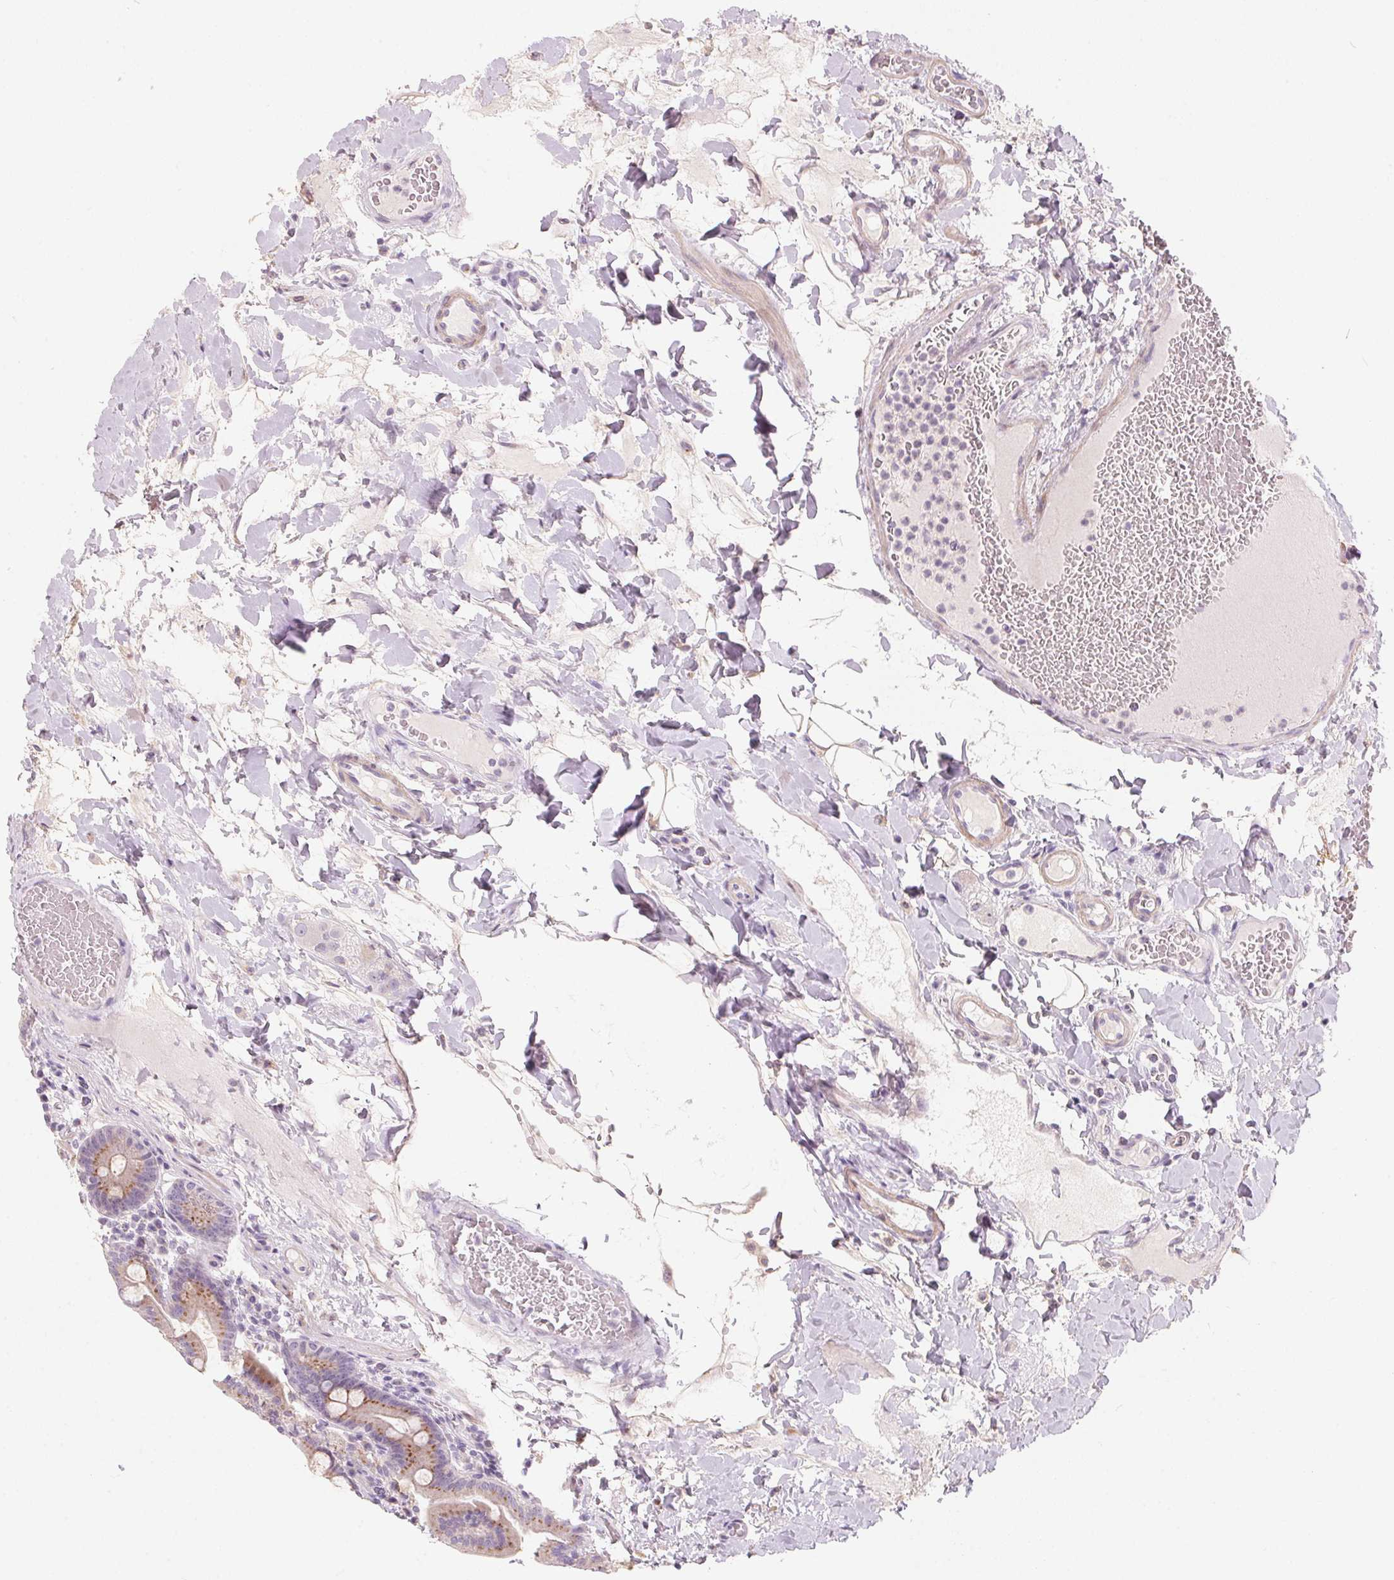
{"staining": {"intensity": "moderate", "quantity": "25%-75%", "location": "cytoplasmic/membranous"}, "tissue": "small intestine", "cell_type": "Glandular cells", "image_type": "normal", "snomed": [{"axis": "morphology", "description": "Normal tissue, NOS"}, {"axis": "topography", "description": "Small intestine"}], "caption": "About 25%-75% of glandular cells in normal human small intestine show moderate cytoplasmic/membranous protein positivity as visualized by brown immunohistochemical staining.", "gene": "DRAM2", "patient": {"sex": "male", "age": 26}}